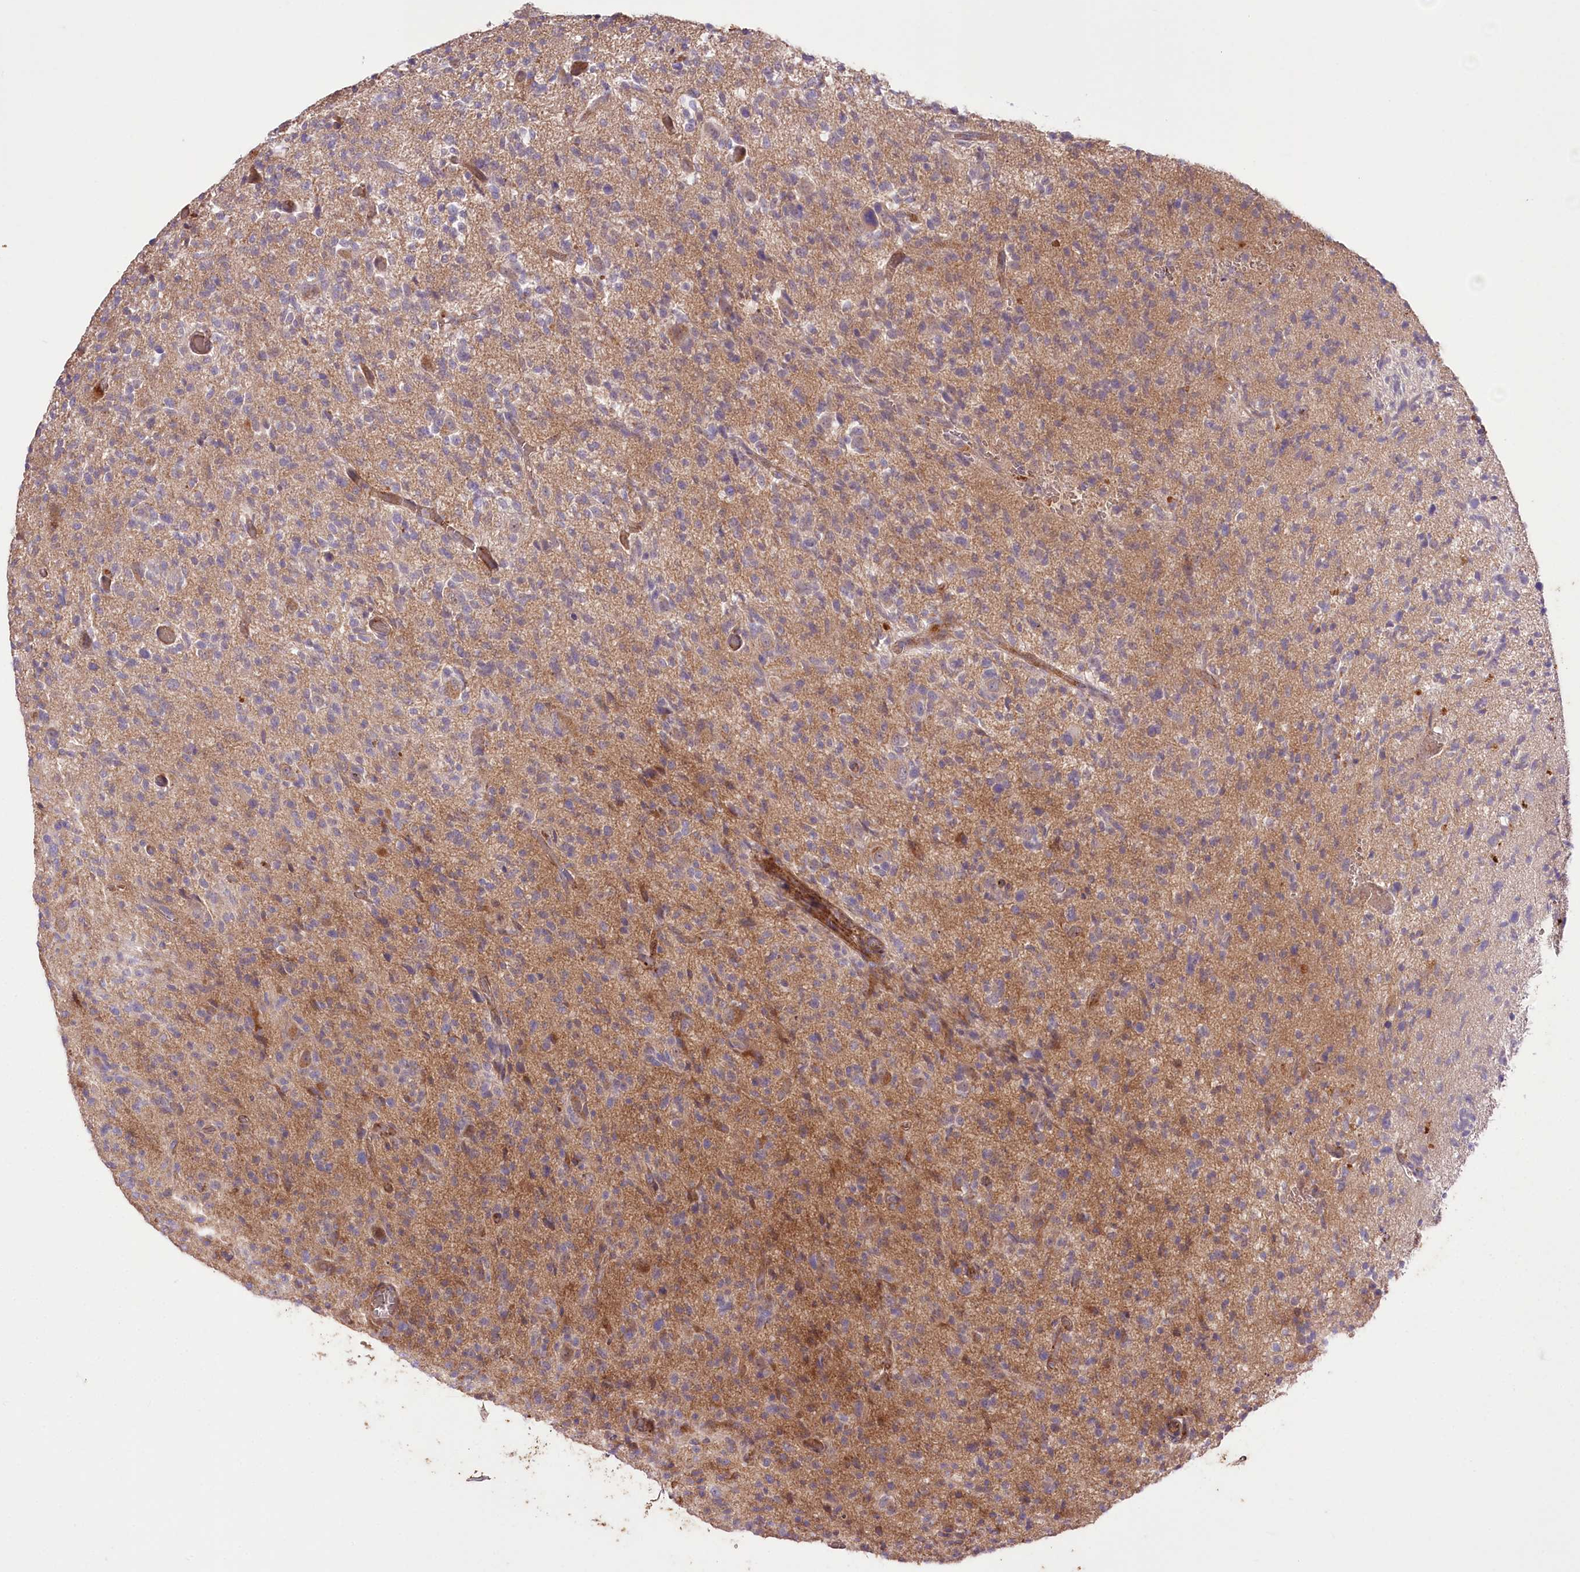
{"staining": {"intensity": "weak", "quantity": ">75%", "location": "cytoplasmic/membranous"}, "tissue": "glioma", "cell_type": "Tumor cells", "image_type": "cancer", "snomed": [{"axis": "morphology", "description": "Glioma, malignant, High grade"}, {"axis": "topography", "description": "Brain"}], "caption": "This is a histology image of immunohistochemistry (IHC) staining of glioma, which shows weak staining in the cytoplasmic/membranous of tumor cells.", "gene": "TRUB1", "patient": {"sex": "female", "age": 57}}